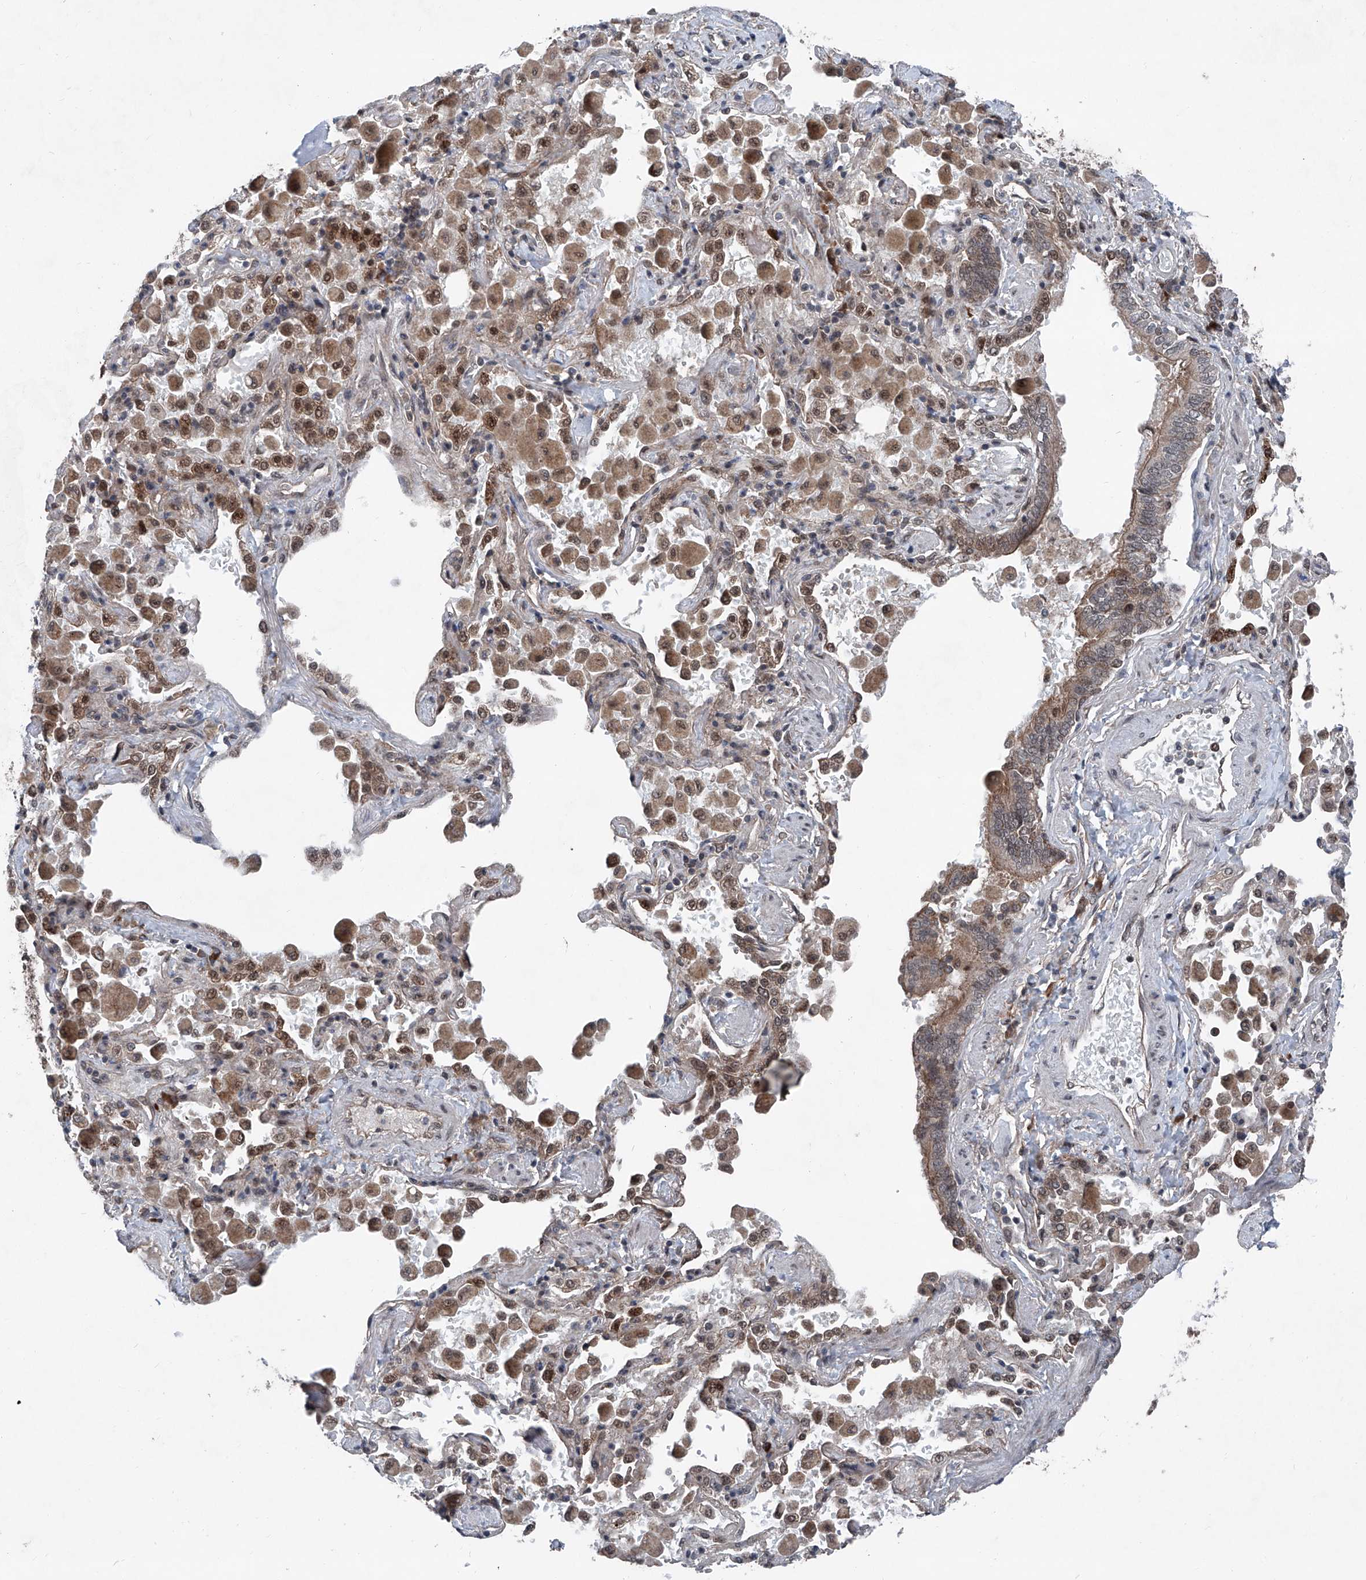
{"staining": {"intensity": "moderate", "quantity": "25%-75%", "location": "cytoplasmic/membranous"}, "tissue": "bronchus", "cell_type": "Respiratory epithelial cells", "image_type": "normal", "snomed": [{"axis": "morphology", "description": "Normal tissue, NOS"}, {"axis": "morphology", "description": "Inflammation, NOS"}, {"axis": "topography", "description": "Lung"}], "caption": "An immunohistochemistry (IHC) micrograph of normal tissue is shown. Protein staining in brown highlights moderate cytoplasmic/membranous positivity in bronchus within respiratory epithelial cells. Immunohistochemistry (ihc) stains the protein in brown and the nuclei are stained blue.", "gene": "COA7", "patient": {"sex": "female", "age": 46}}